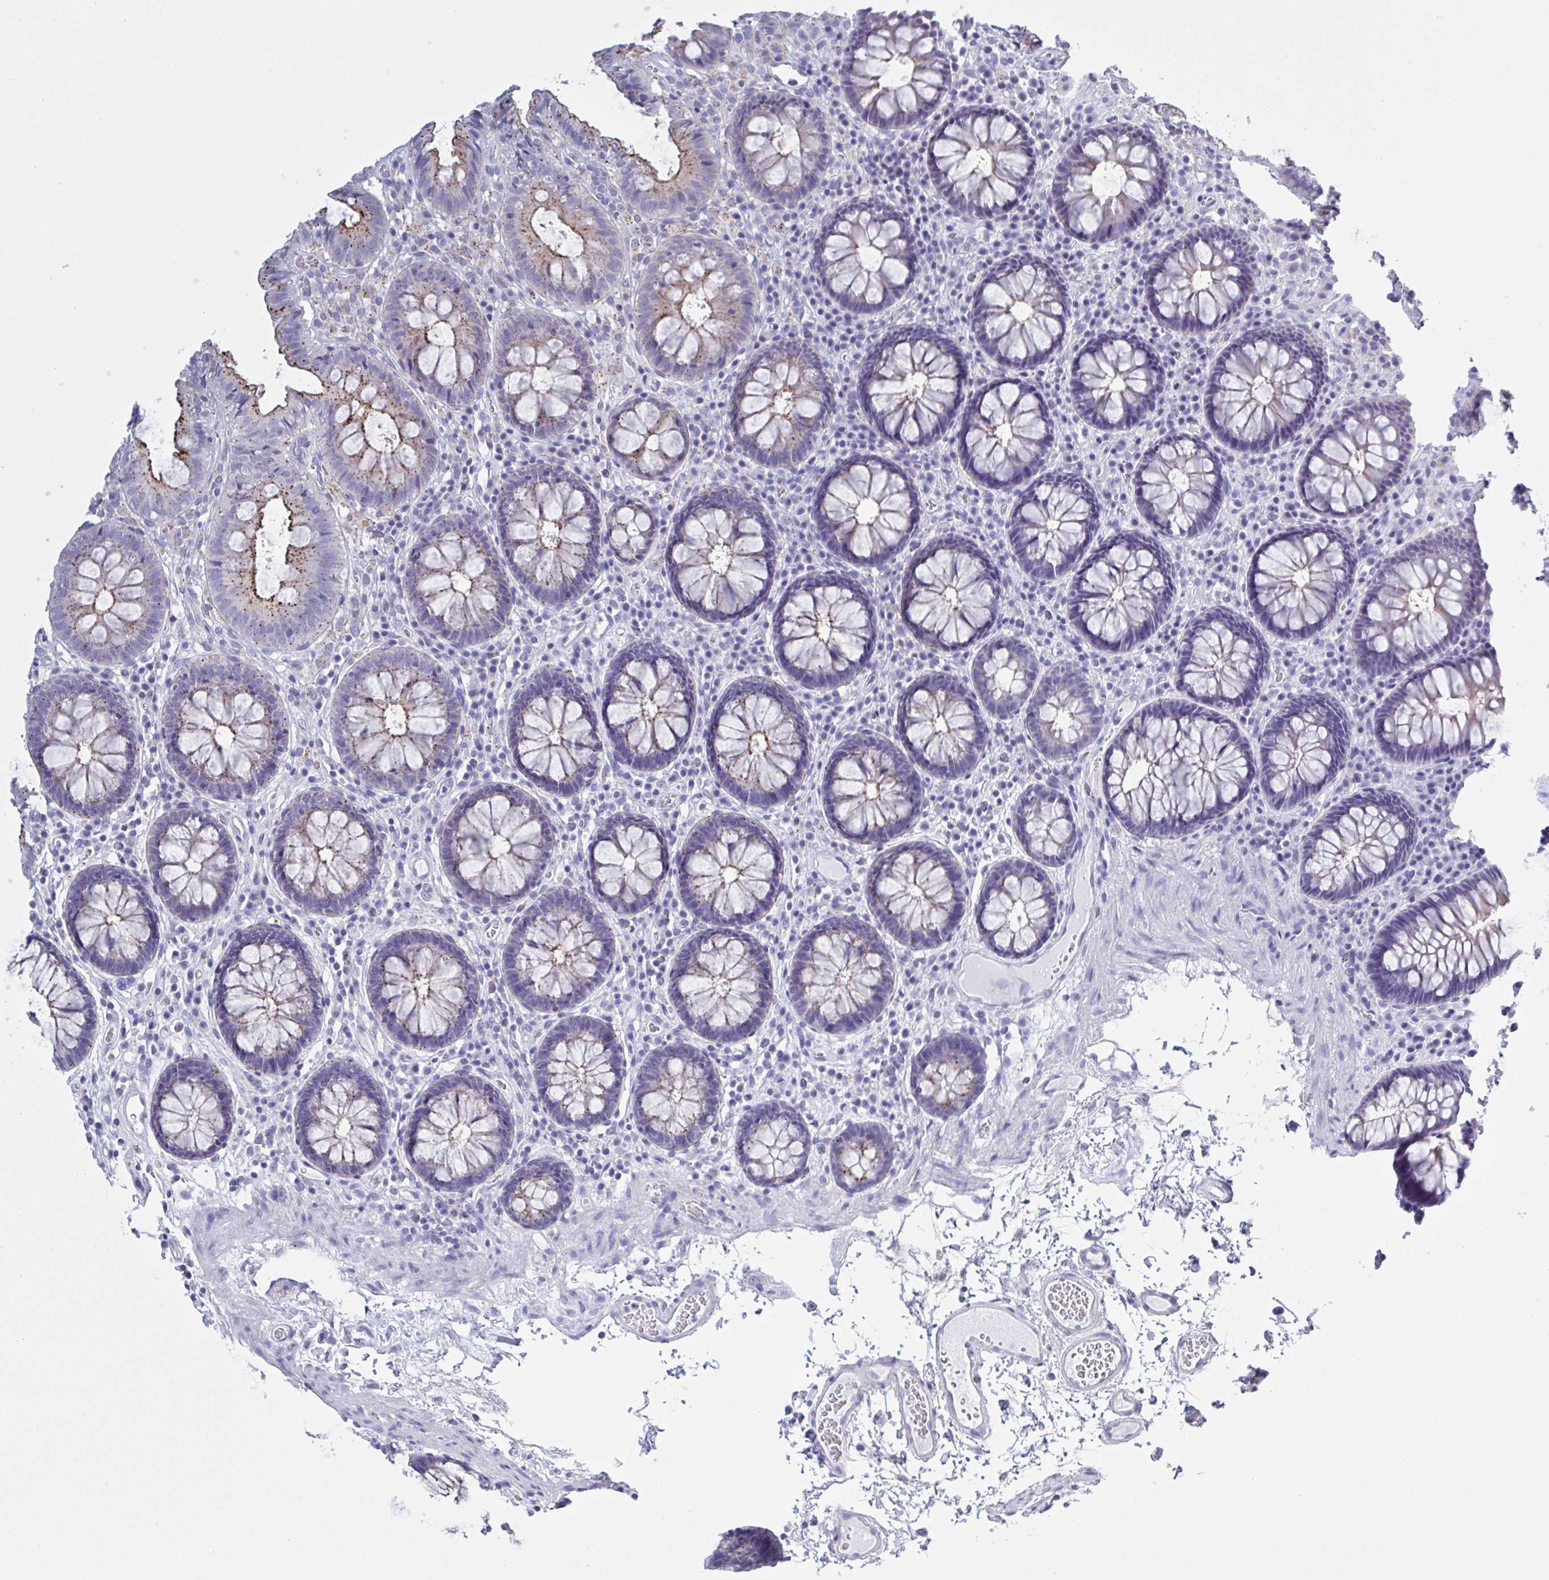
{"staining": {"intensity": "negative", "quantity": "none", "location": "none"}, "tissue": "colon", "cell_type": "Endothelial cells", "image_type": "normal", "snomed": [{"axis": "morphology", "description": "Normal tissue, NOS"}, {"axis": "topography", "description": "Colon"}, {"axis": "topography", "description": "Peripheral nerve tissue"}], "caption": "This photomicrograph is of normal colon stained with IHC to label a protein in brown with the nuclei are counter-stained blue. There is no positivity in endothelial cells. The staining was performed using DAB (3,3'-diaminobenzidine) to visualize the protein expression in brown, while the nuclei were stained in blue with hematoxylin (Magnification: 20x).", "gene": "CHMP5", "patient": {"sex": "male", "age": 84}}